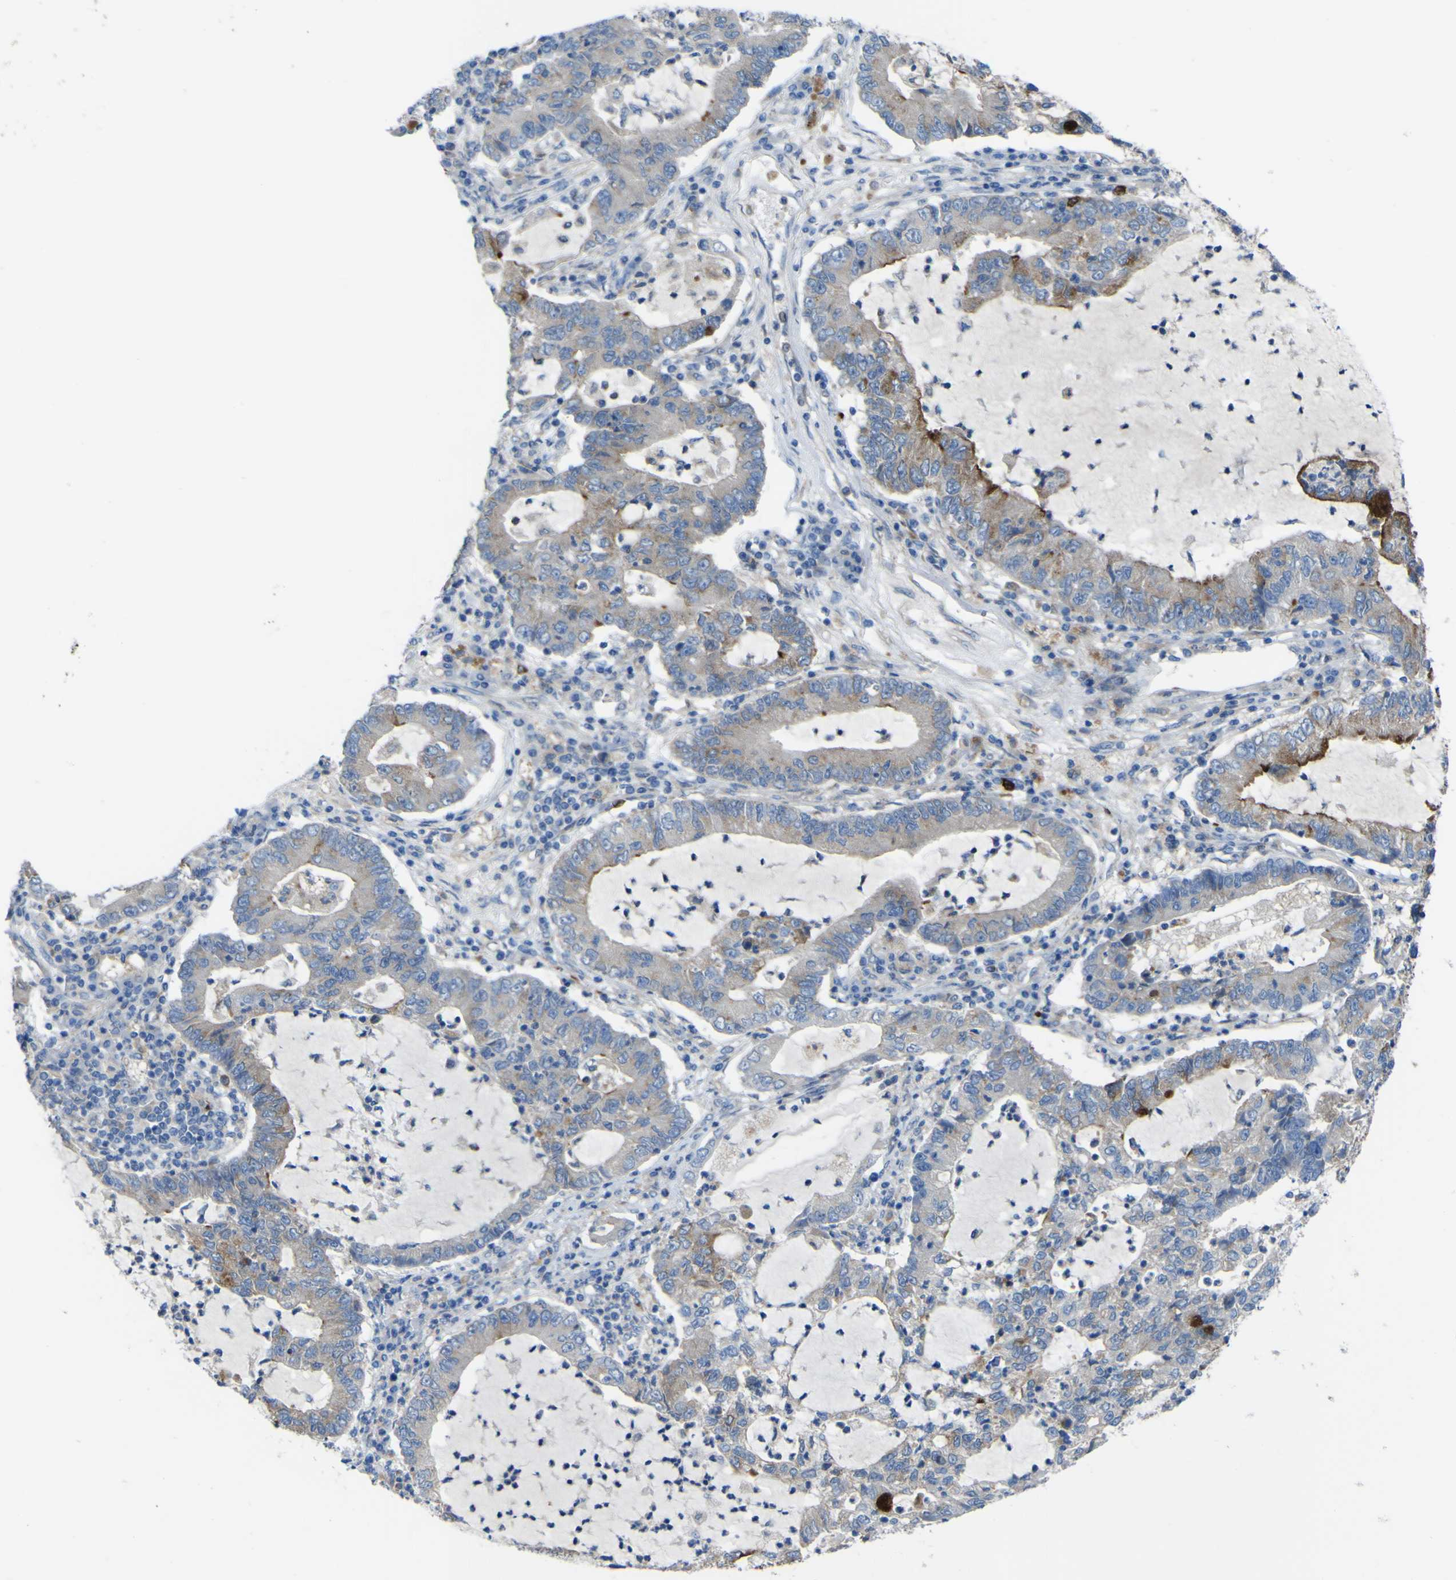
{"staining": {"intensity": "moderate", "quantity": "<25%", "location": "cytoplasmic/membranous"}, "tissue": "lung cancer", "cell_type": "Tumor cells", "image_type": "cancer", "snomed": [{"axis": "morphology", "description": "Adenocarcinoma, NOS"}, {"axis": "topography", "description": "Lung"}], "caption": "Tumor cells demonstrate low levels of moderate cytoplasmic/membranous positivity in about <25% of cells in human lung adenocarcinoma. (DAB (3,3'-diaminobenzidine) = brown stain, brightfield microscopy at high magnification).", "gene": "CST3", "patient": {"sex": "female", "age": 51}}